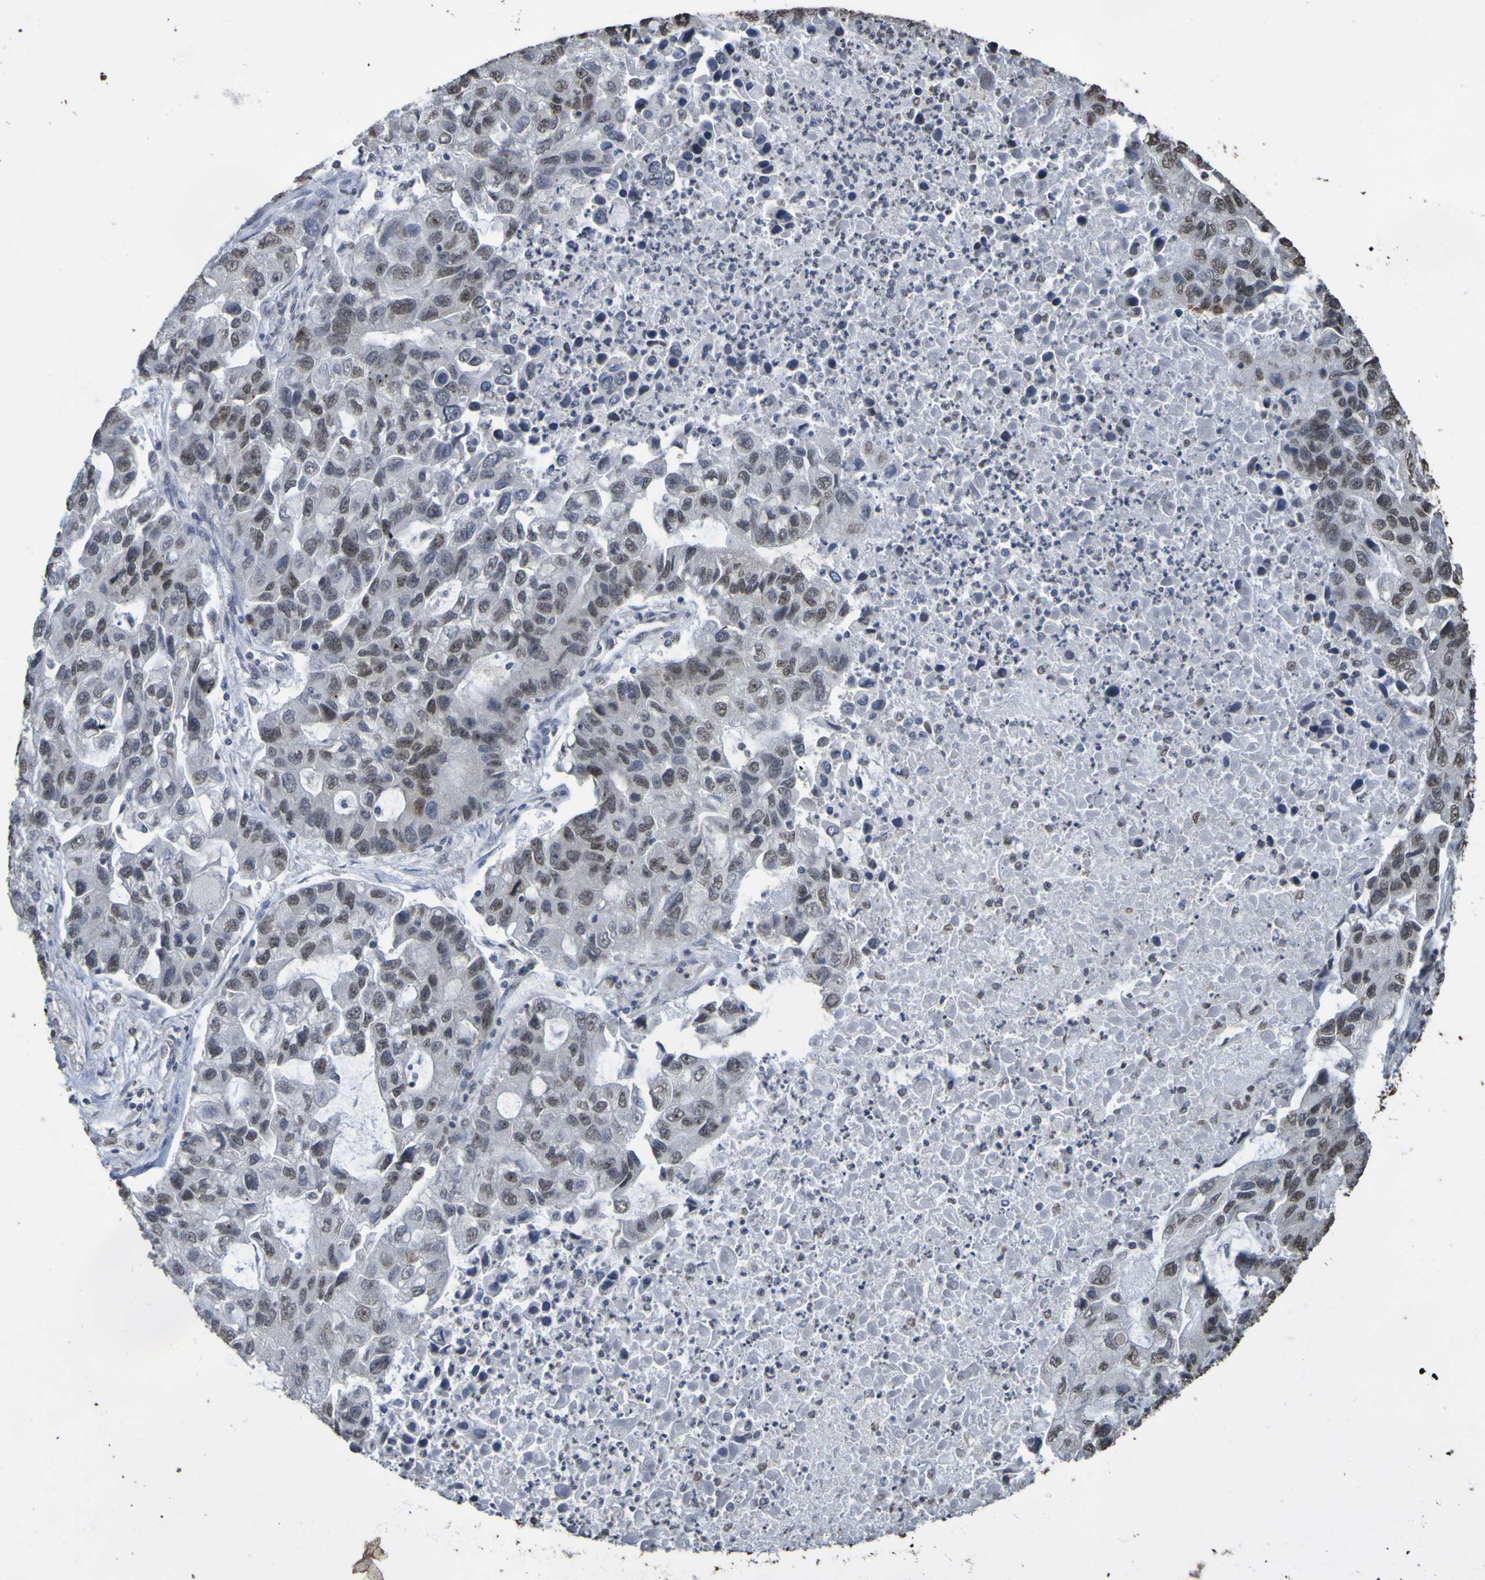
{"staining": {"intensity": "weak", "quantity": "25%-75%", "location": "nuclear"}, "tissue": "lung cancer", "cell_type": "Tumor cells", "image_type": "cancer", "snomed": [{"axis": "morphology", "description": "Adenocarcinoma, NOS"}, {"axis": "topography", "description": "Lung"}], "caption": "Immunohistochemistry (IHC) staining of lung adenocarcinoma, which demonstrates low levels of weak nuclear positivity in approximately 25%-75% of tumor cells indicating weak nuclear protein staining. The staining was performed using DAB (3,3'-diaminobenzidine) (brown) for protein detection and nuclei were counterstained in hematoxylin (blue).", "gene": "ALKBH2", "patient": {"sex": "female", "age": 51}}